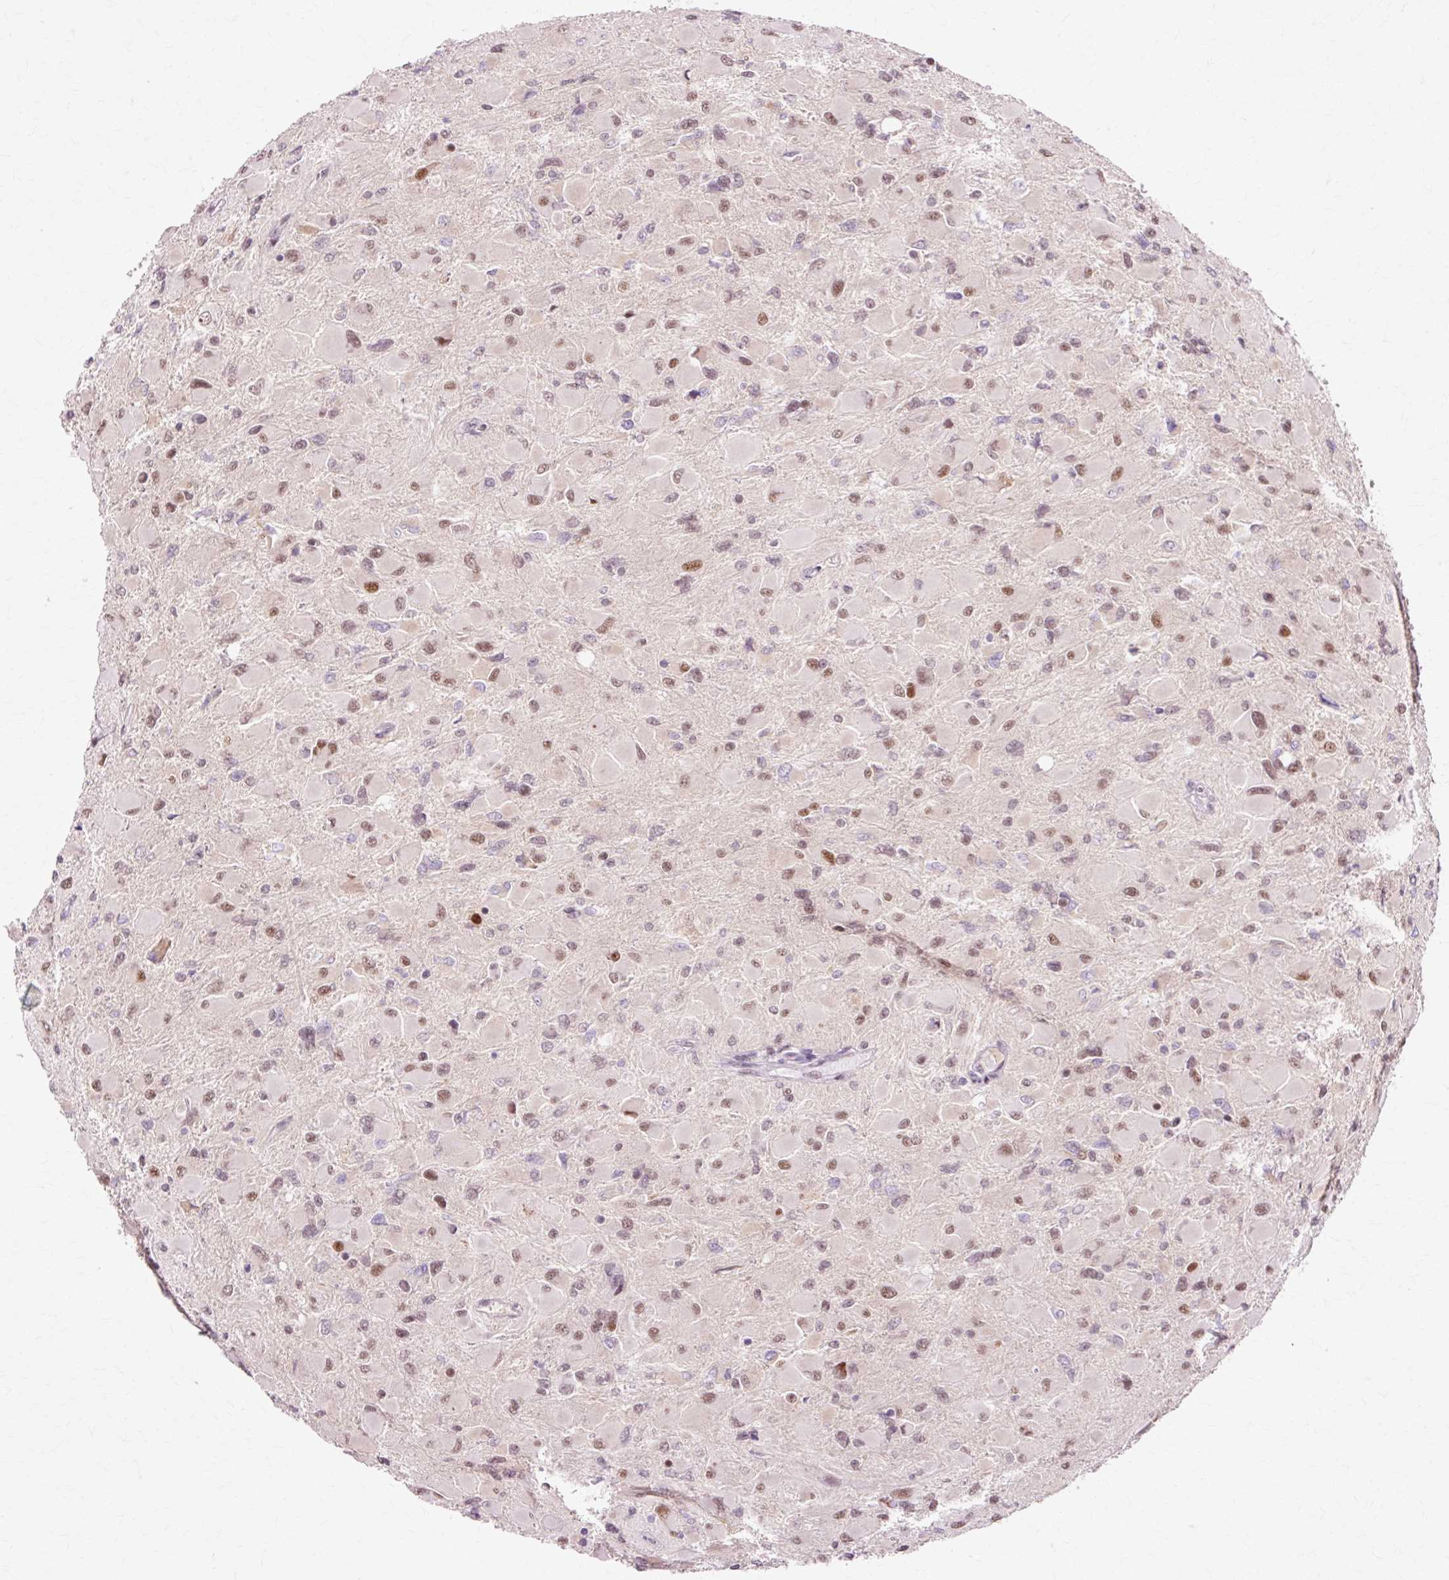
{"staining": {"intensity": "moderate", "quantity": ">75%", "location": "nuclear"}, "tissue": "glioma", "cell_type": "Tumor cells", "image_type": "cancer", "snomed": [{"axis": "morphology", "description": "Glioma, malignant, High grade"}, {"axis": "topography", "description": "Cerebral cortex"}], "caption": "Immunohistochemistry (IHC) image of neoplastic tissue: human malignant high-grade glioma stained using immunohistochemistry (IHC) demonstrates medium levels of moderate protein expression localized specifically in the nuclear of tumor cells, appearing as a nuclear brown color.", "gene": "MACROD2", "patient": {"sex": "female", "age": 36}}